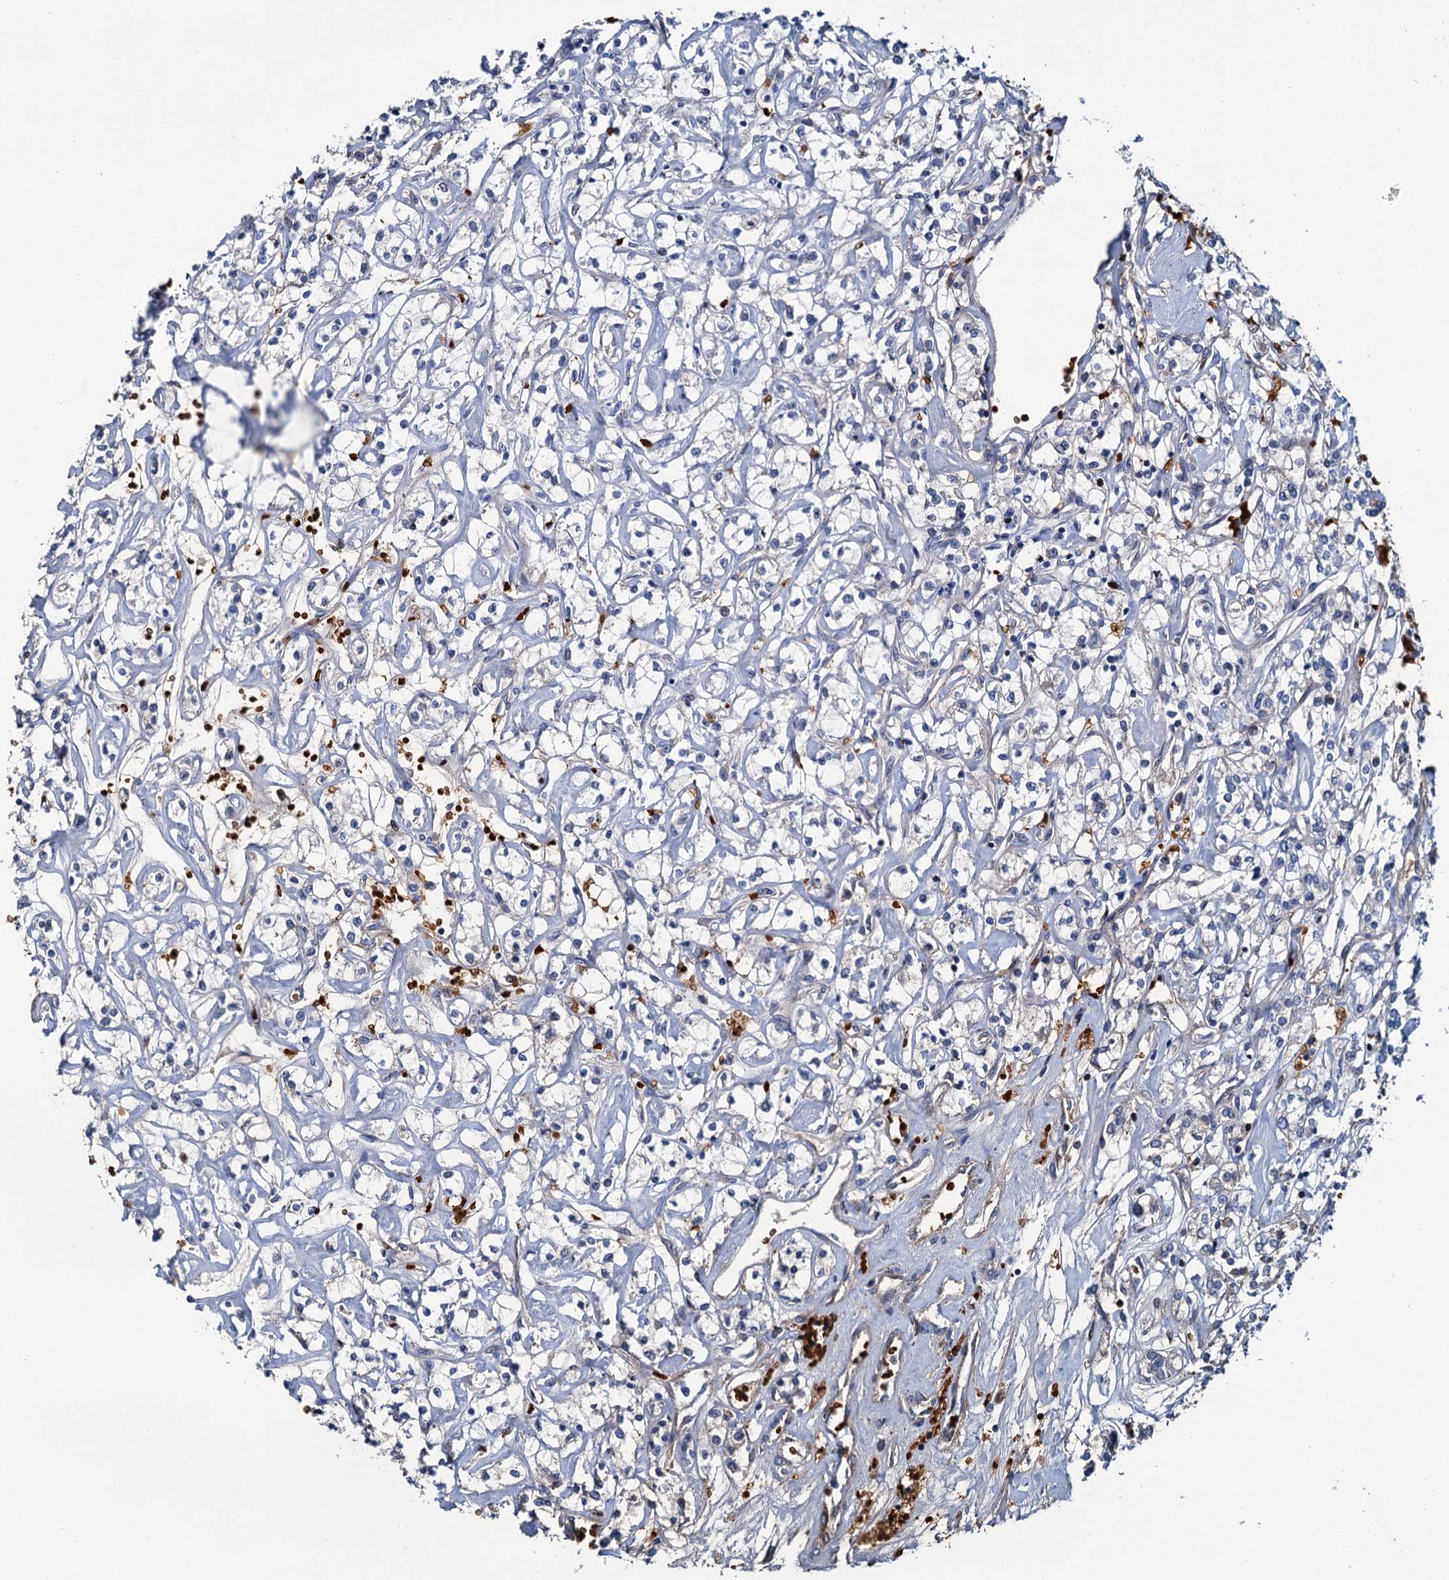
{"staining": {"intensity": "negative", "quantity": "none", "location": "none"}, "tissue": "renal cancer", "cell_type": "Tumor cells", "image_type": "cancer", "snomed": [{"axis": "morphology", "description": "Adenocarcinoma, NOS"}, {"axis": "topography", "description": "Kidney"}], "caption": "Tumor cells are negative for protein expression in human renal cancer (adenocarcinoma). (Stains: DAB (3,3'-diaminobenzidine) immunohistochemistry (IHC) with hematoxylin counter stain, Microscopy: brightfield microscopy at high magnification).", "gene": "ATG2A", "patient": {"sex": "female", "age": 59}}